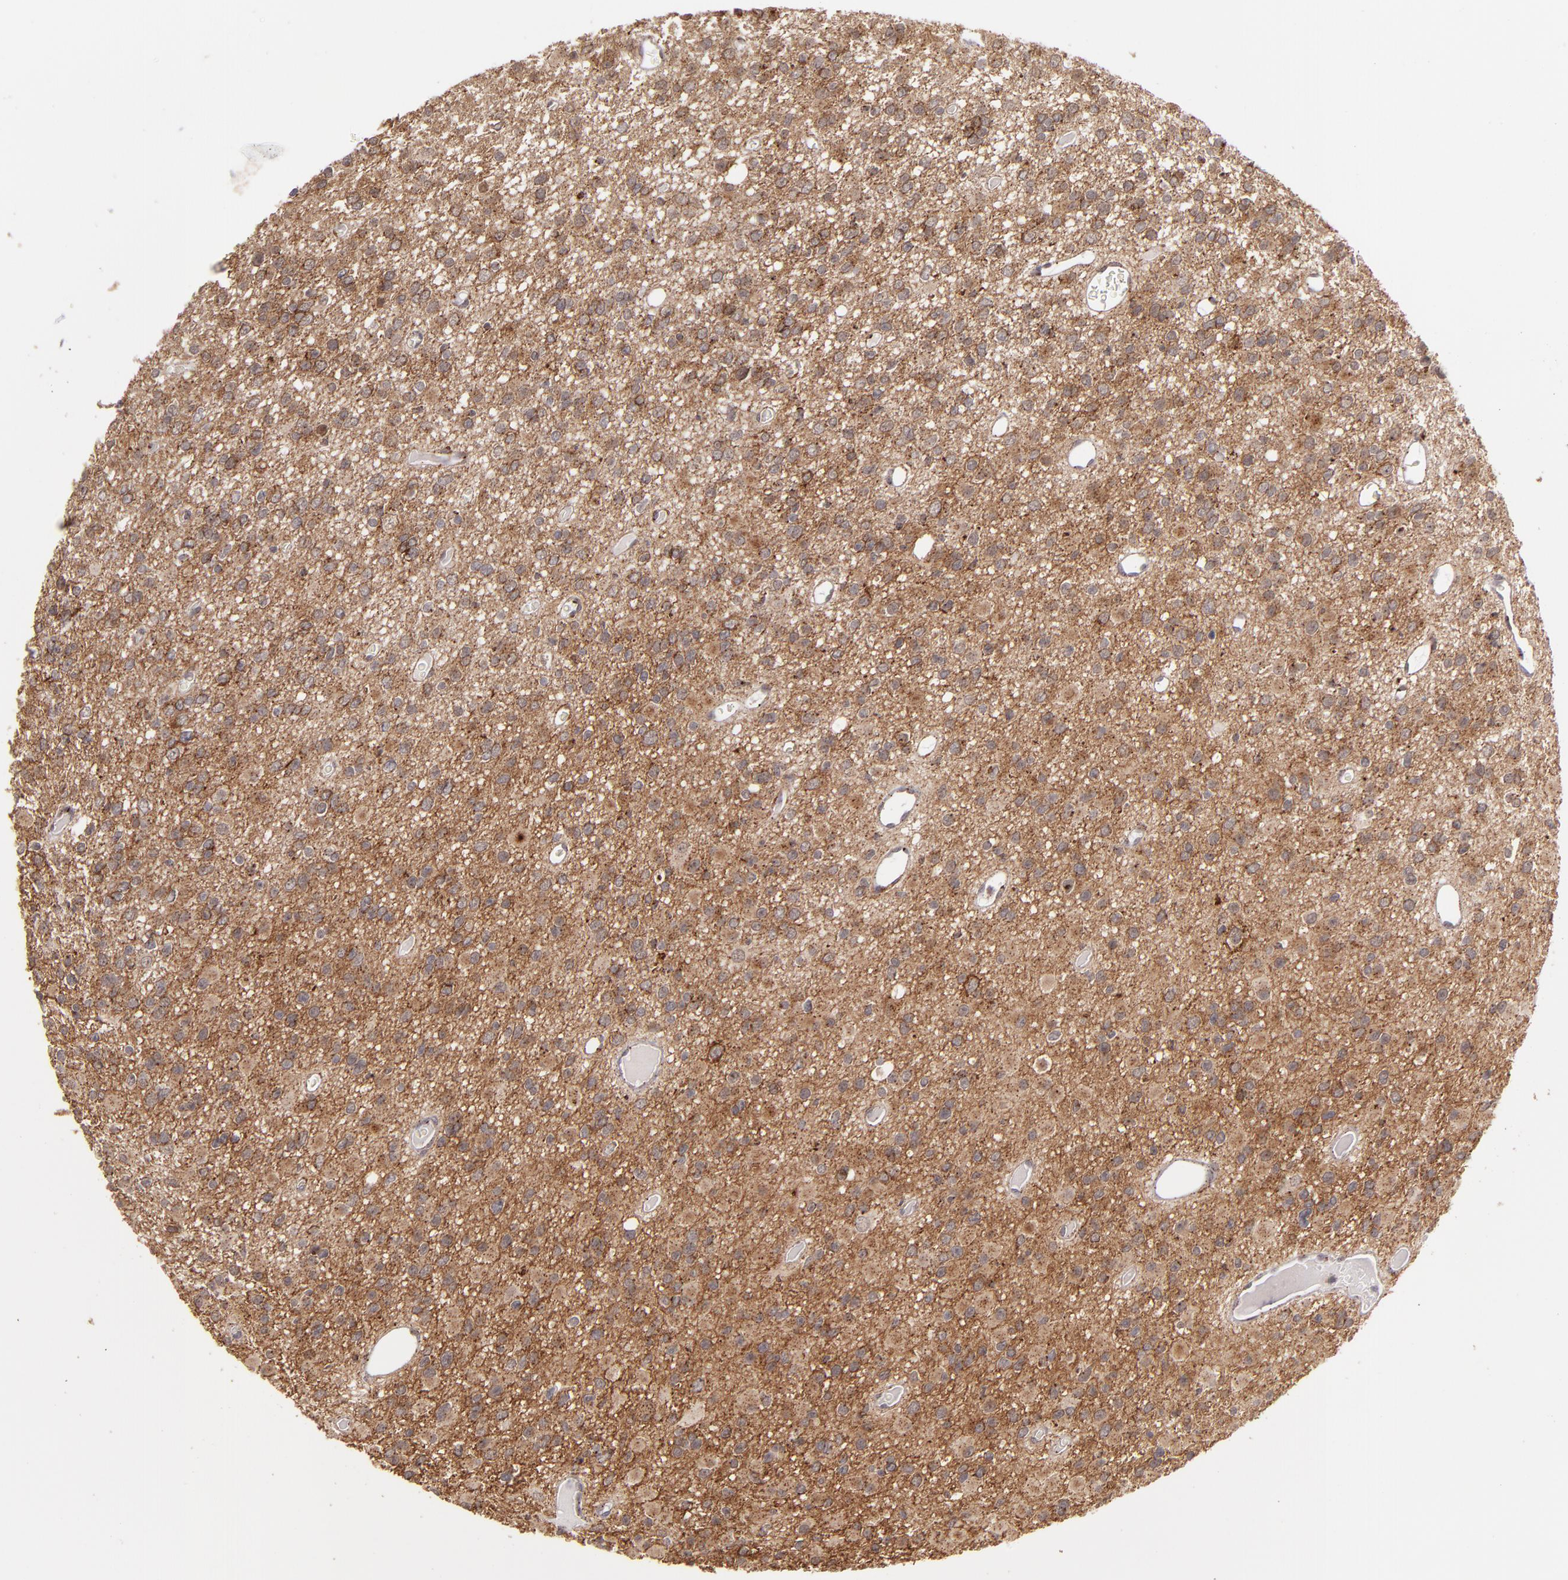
{"staining": {"intensity": "moderate", "quantity": ">75%", "location": "cytoplasmic/membranous"}, "tissue": "glioma", "cell_type": "Tumor cells", "image_type": "cancer", "snomed": [{"axis": "morphology", "description": "Glioma, malignant, Low grade"}, {"axis": "topography", "description": "Brain"}], "caption": "Immunohistochemistry (IHC) (DAB) staining of low-grade glioma (malignant) displays moderate cytoplasmic/membranous protein positivity in approximately >75% of tumor cells.", "gene": "ZFYVE1", "patient": {"sex": "male", "age": 42}}